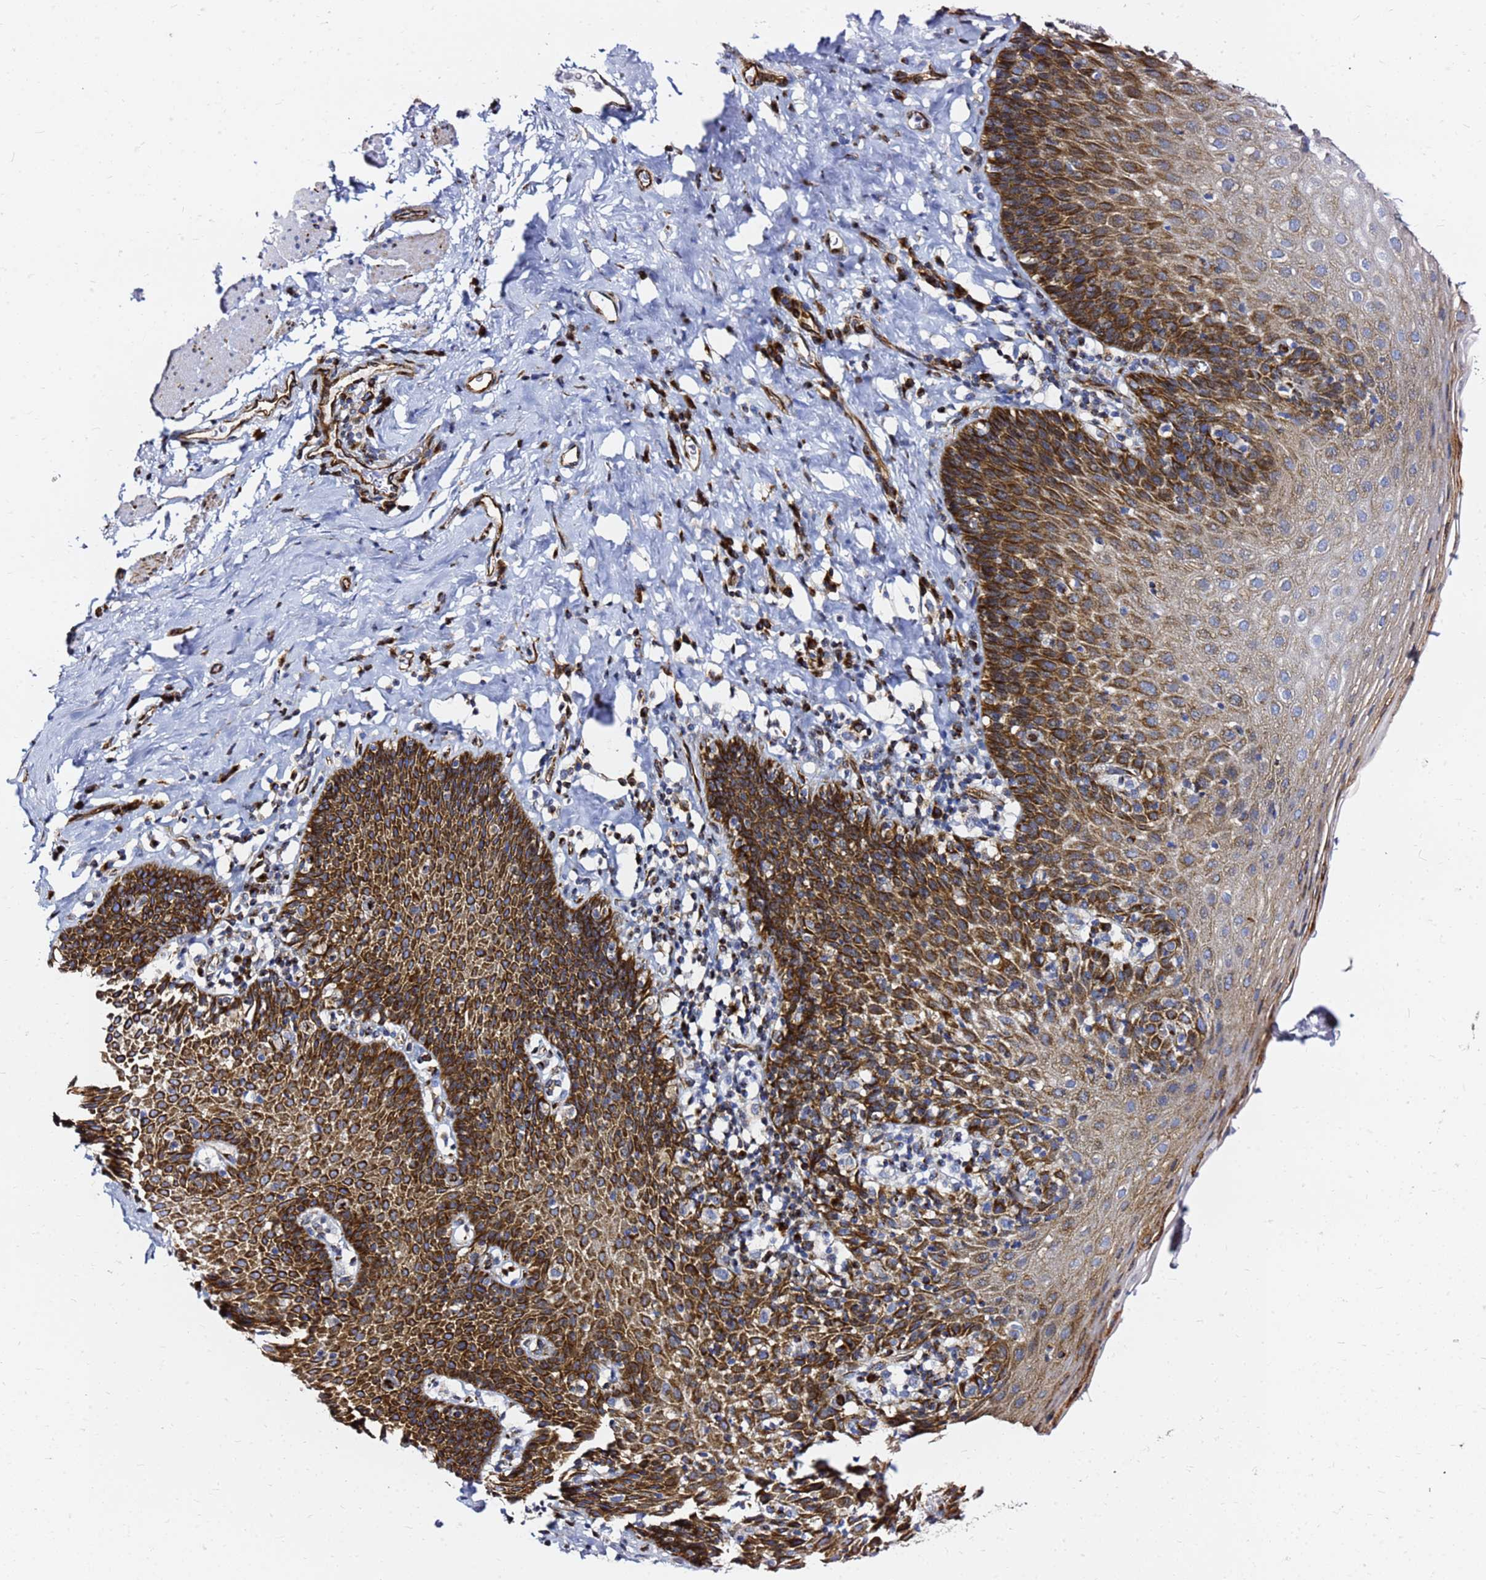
{"staining": {"intensity": "strong", "quantity": ">75%", "location": "cytoplasmic/membranous"}, "tissue": "esophagus", "cell_type": "Squamous epithelial cells", "image_type": "normal", "snomed": [{"axis": "morphology", "description": "Normal tissue, NOS"}, {"axis": "topography", "description": "Esophagus"}], "caption": "Immunohistochemistry (IHC) of benign esophagus demonstrates high levels of strong cytoplasmic/membranous positivity in about >75% of squamous epithelial cells. (DAB (3,3'-diaminobenzidine) = brown stain, brightfield microscopy at high magnification).", "gene": "TUBA8", "patient": {"sex": "female", "age": 61}}